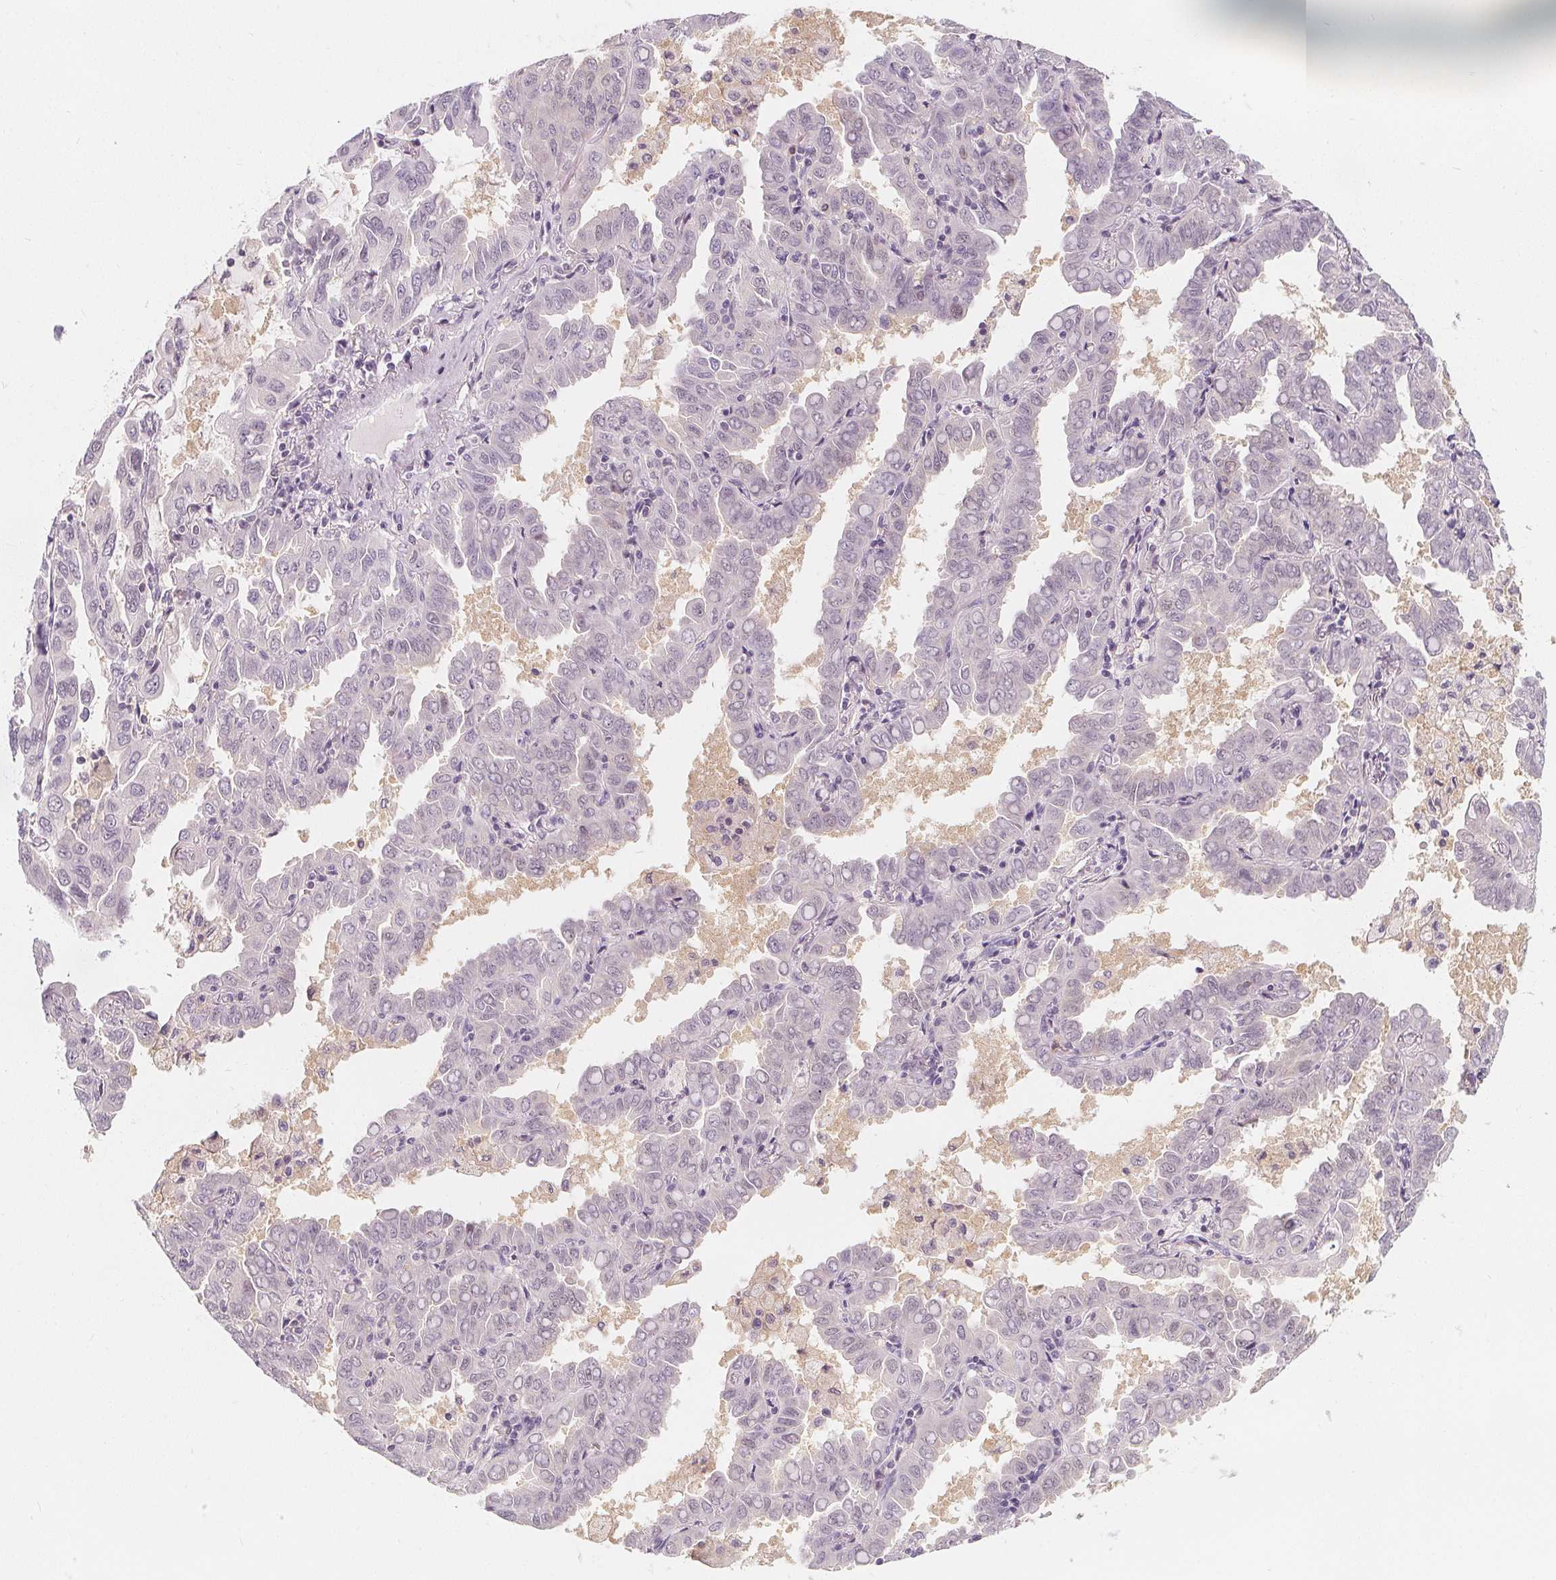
{"staining": {"intensity": "negative", "quantity": "none", "location": "none"}, "tissue": "lung cancer", "cell_type": "Tumor cells", "image_type": "cancer", "snomed": [{"axis": "morphology", "description": "Adenocarcinoma, NOS"}, {"axis": "topography", "description": "Lung"}], "caption": "Immunohistochemistry (IHC) of human lung cancer (adenocarcinoma) shows no staining in tumor cells.", "gene": "UGP2", "patient": {"sex": "male", "age": 64}}